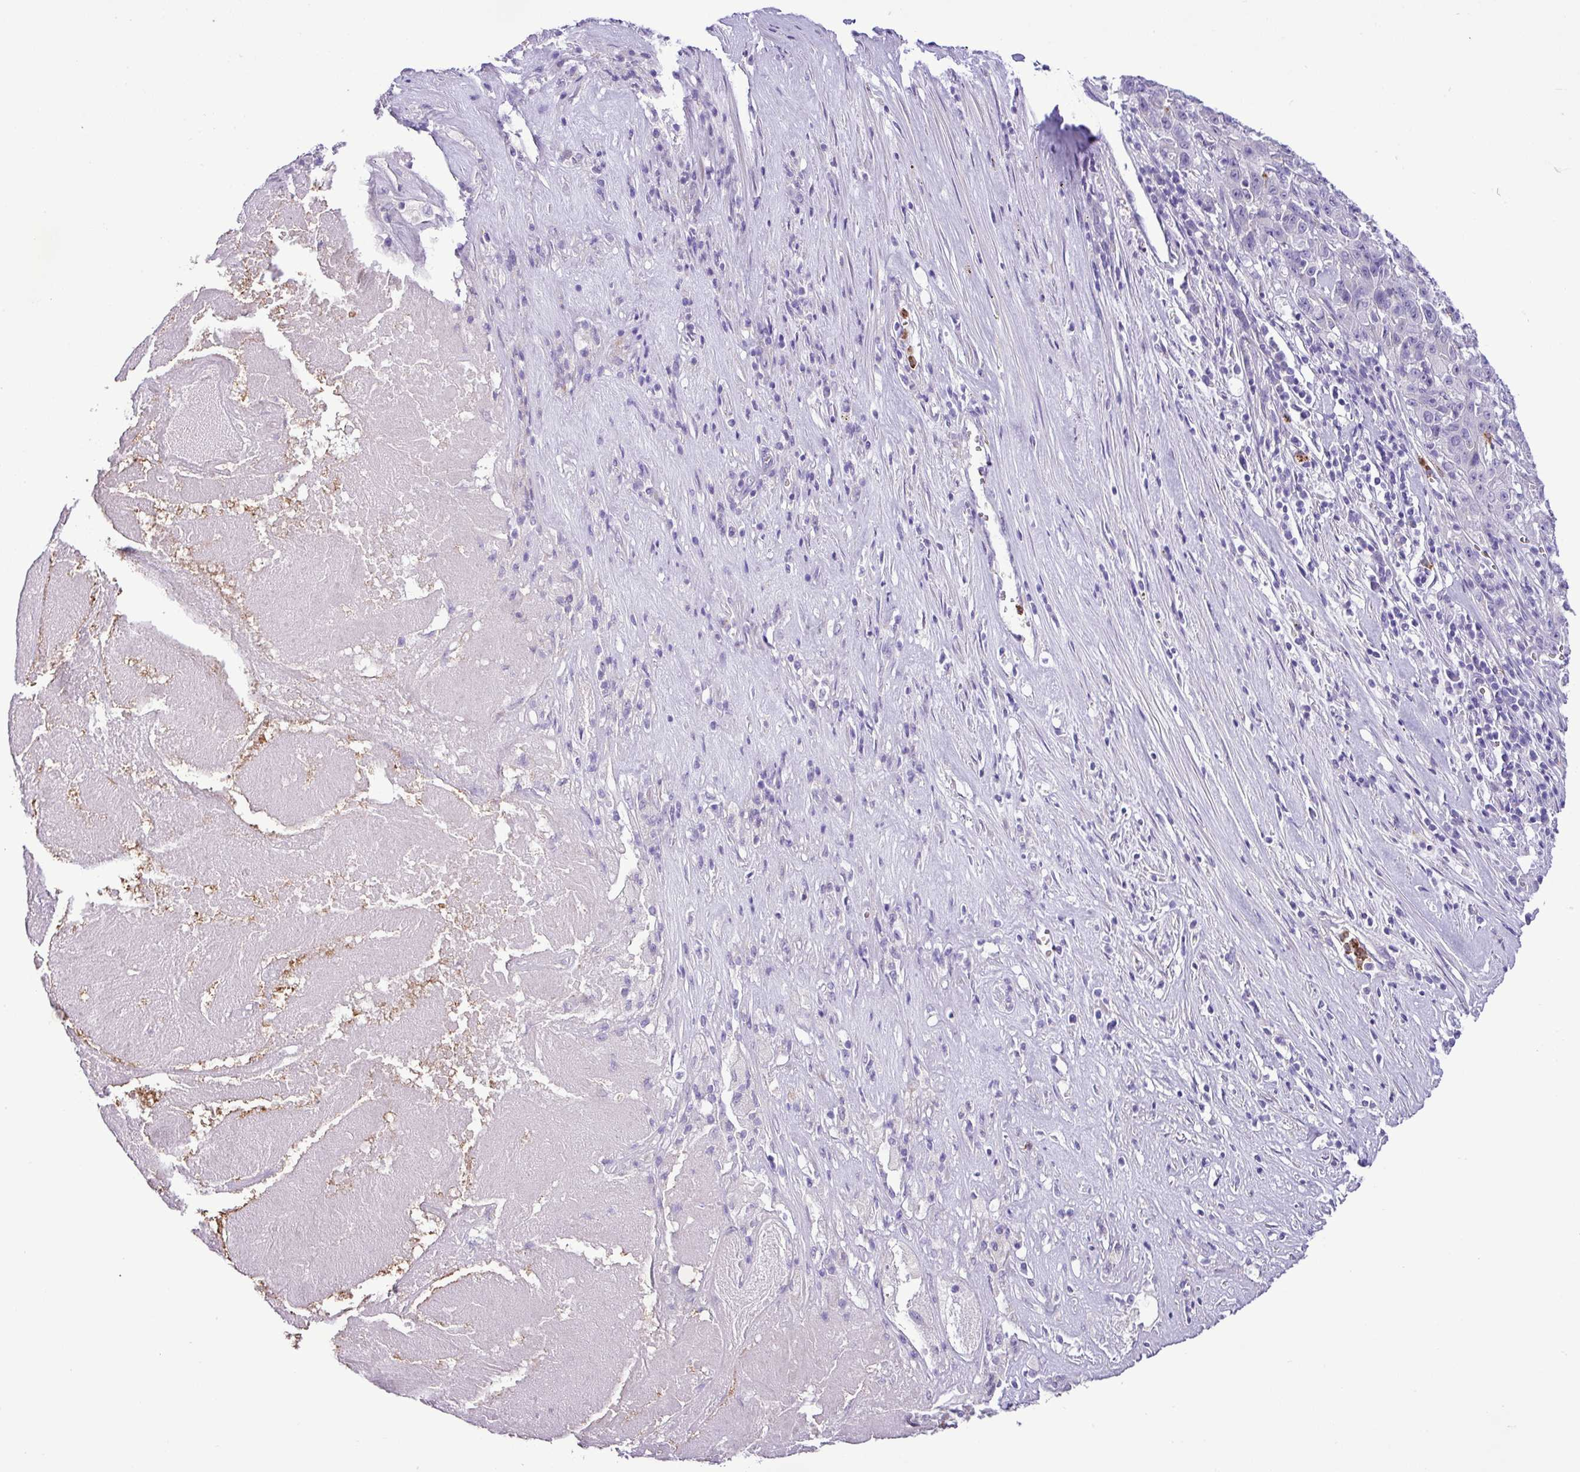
{"staining": {"intensity": "negative", "quantity": "none", "location": "none"}, "tissue": "pancreatic cancer", "cell_type": "Tumor cells", "image_type": "cancer", "snomed": [{"axis": "morphology", "description": "Adenocarcinoma, NOS"}, {"axis": "topography", "description": "Pancreas"}], "caption": "High power microscopy photomicrograph of an immunohistochemistry (IHC) photomicrograph of adenocarcinoma (pancreatic), revealing no significant positivity in tumor cells.", "gene": "ZSCAN5A", "patient": {"sex": "male", "age": 63}}